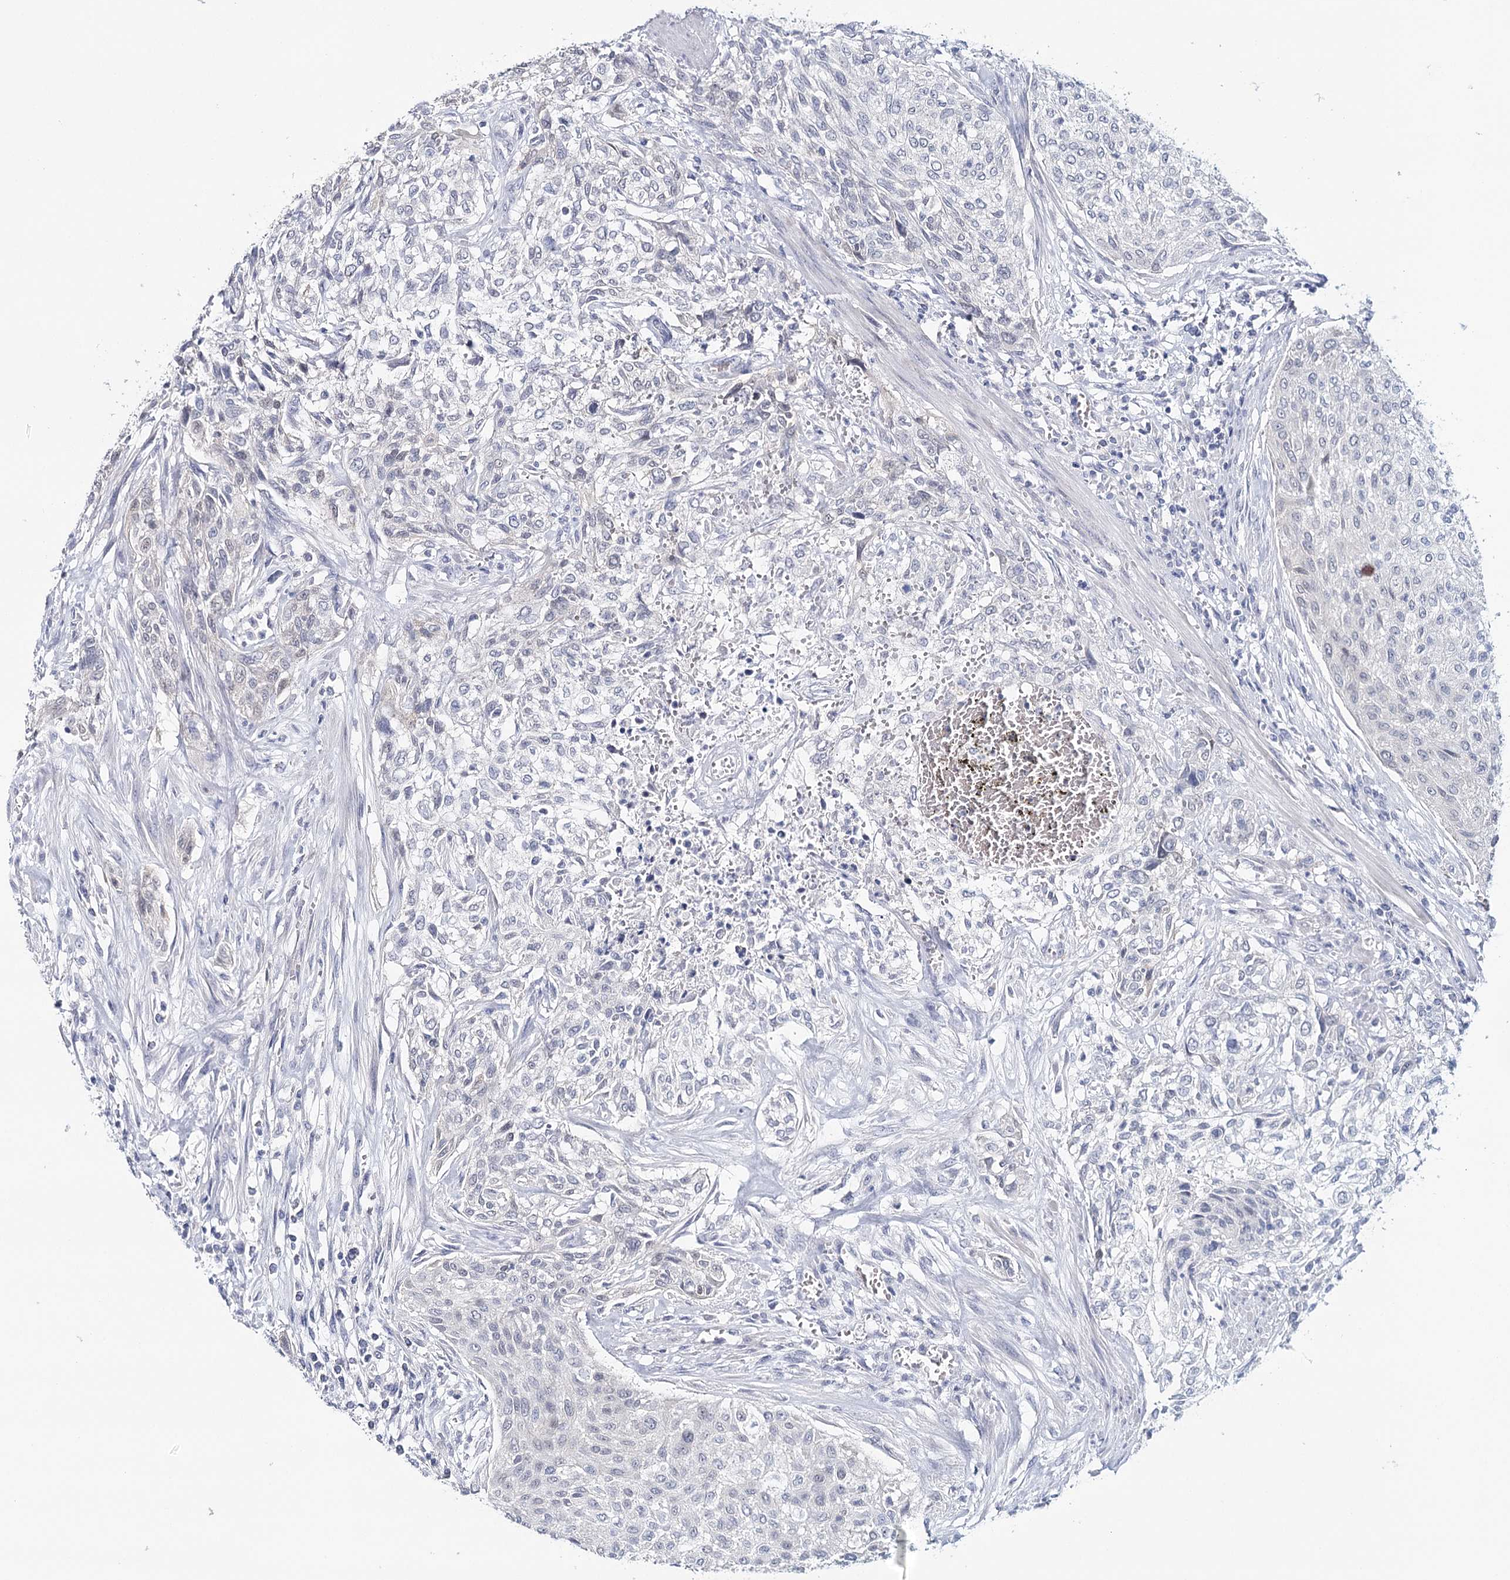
{"staining": {"intensity": "negative", "quantity": "none", "location": "none"}, "tissue": "urothelial cancer", "cell_type": "Tumor cells", "image_type": "cancer", "snomed": [{"axis": "morphology", "description": "Normal tissue, NOS"}, {"axis": "morphology", "description": "Urothelial carcinoma, NOS"}, {"axis": "topography", "description": "Urinary bladder"}, {"axis": "topography", "description": "Peripheral nerve tissue"}], "caption": "DAB (3,3'-diaminobenzidine) immunohistochemical staining of urothelial cancer shows no significant staining in tumor cells.", "gene": "HSPA4L", "patient": {"sex": "male", "age": 35}}